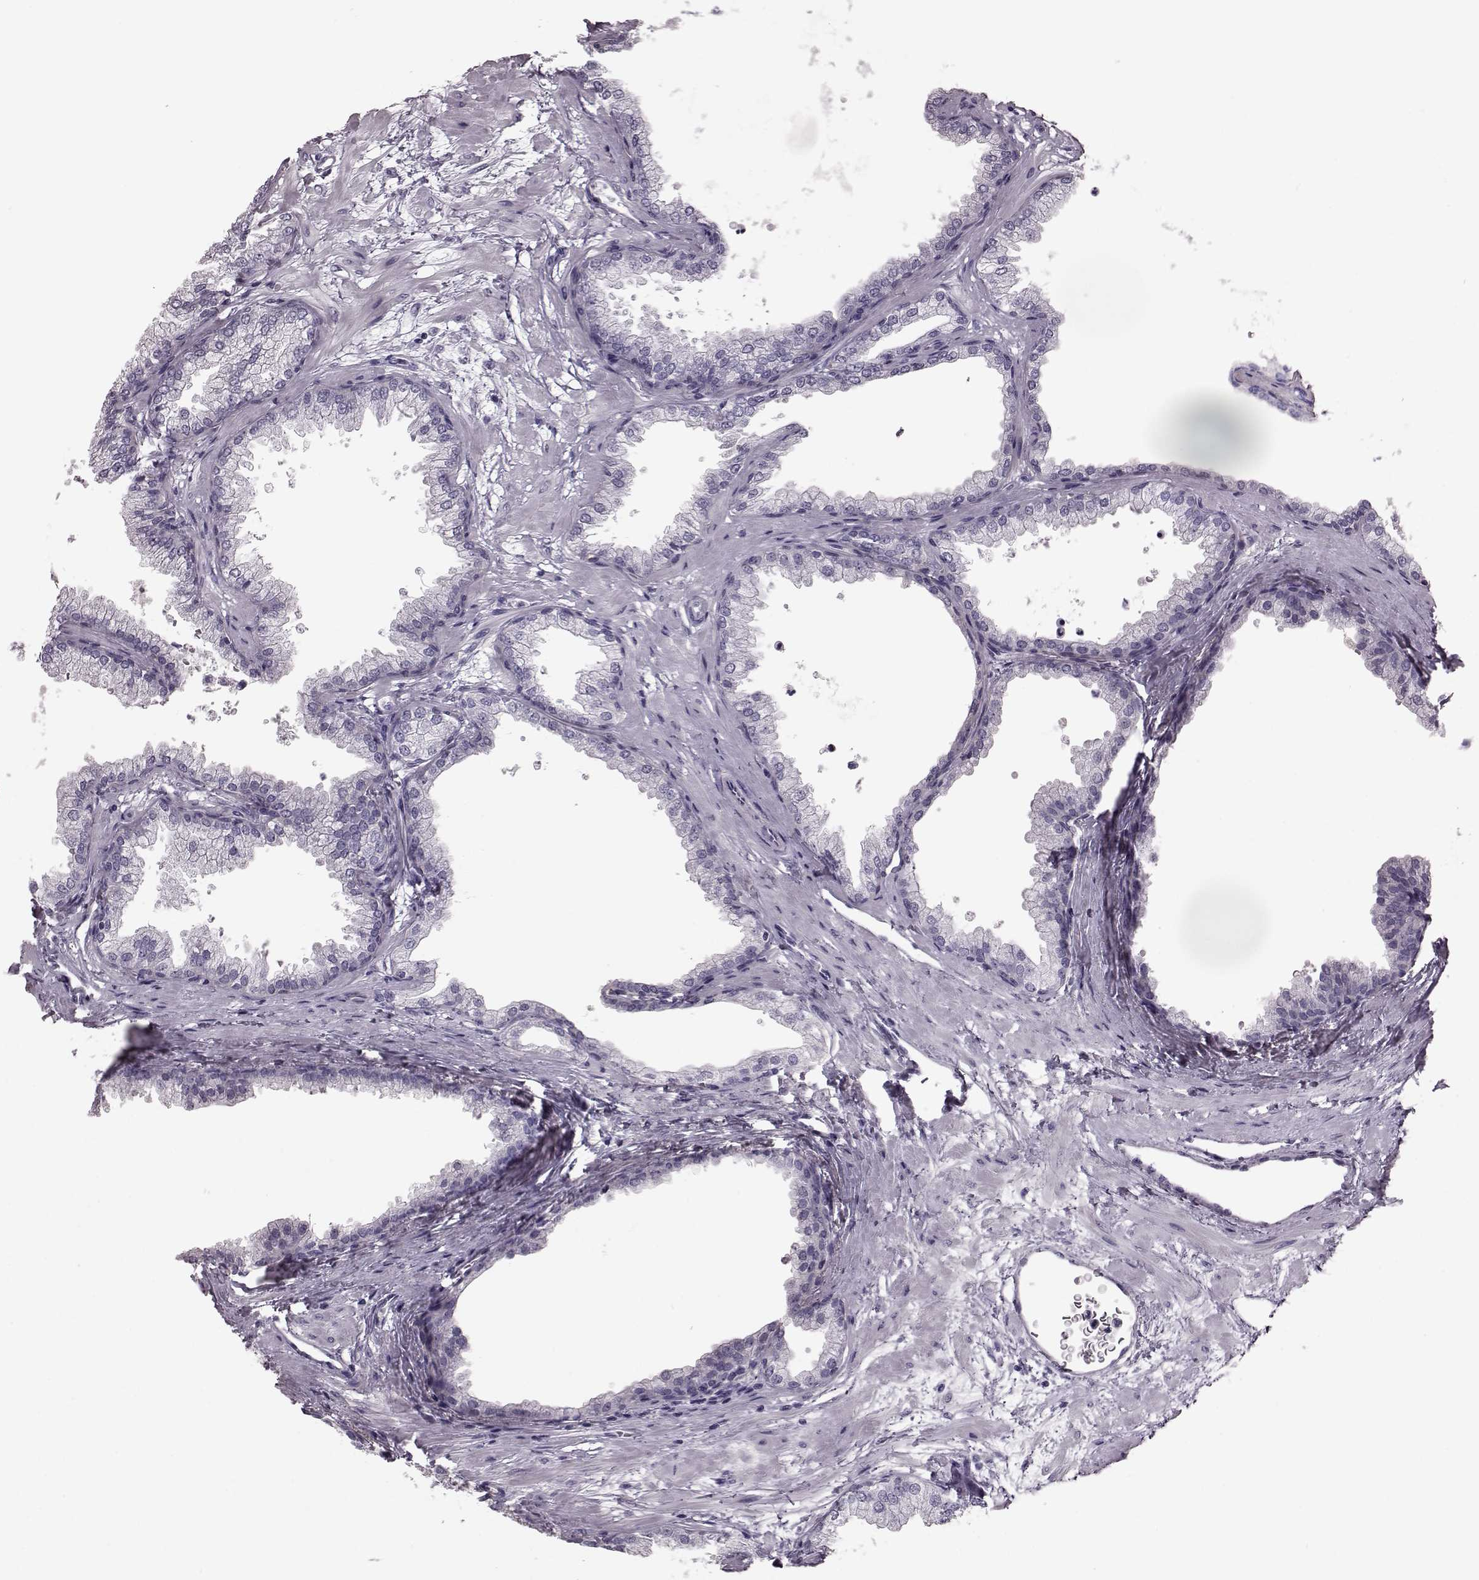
{"staining": {"intensity": "negative", "quantity": "none", "location": "none"}, "tissue": "prostate", "cell_type": "Glandular cells", "image_type": "normal", "snomed": [{"axis": "morphology", "description": "Normal tissue, NOS"}, {"axis": "topography", "description": "Prostate"}], "caption": "DAB (3,3'-diaminobenzidine) immunohistochemical staining of normal prostate shows no significant staining in glandular cells.", "gene": "CRYBA2", "patient": {"sex": "male", "age": 37}}